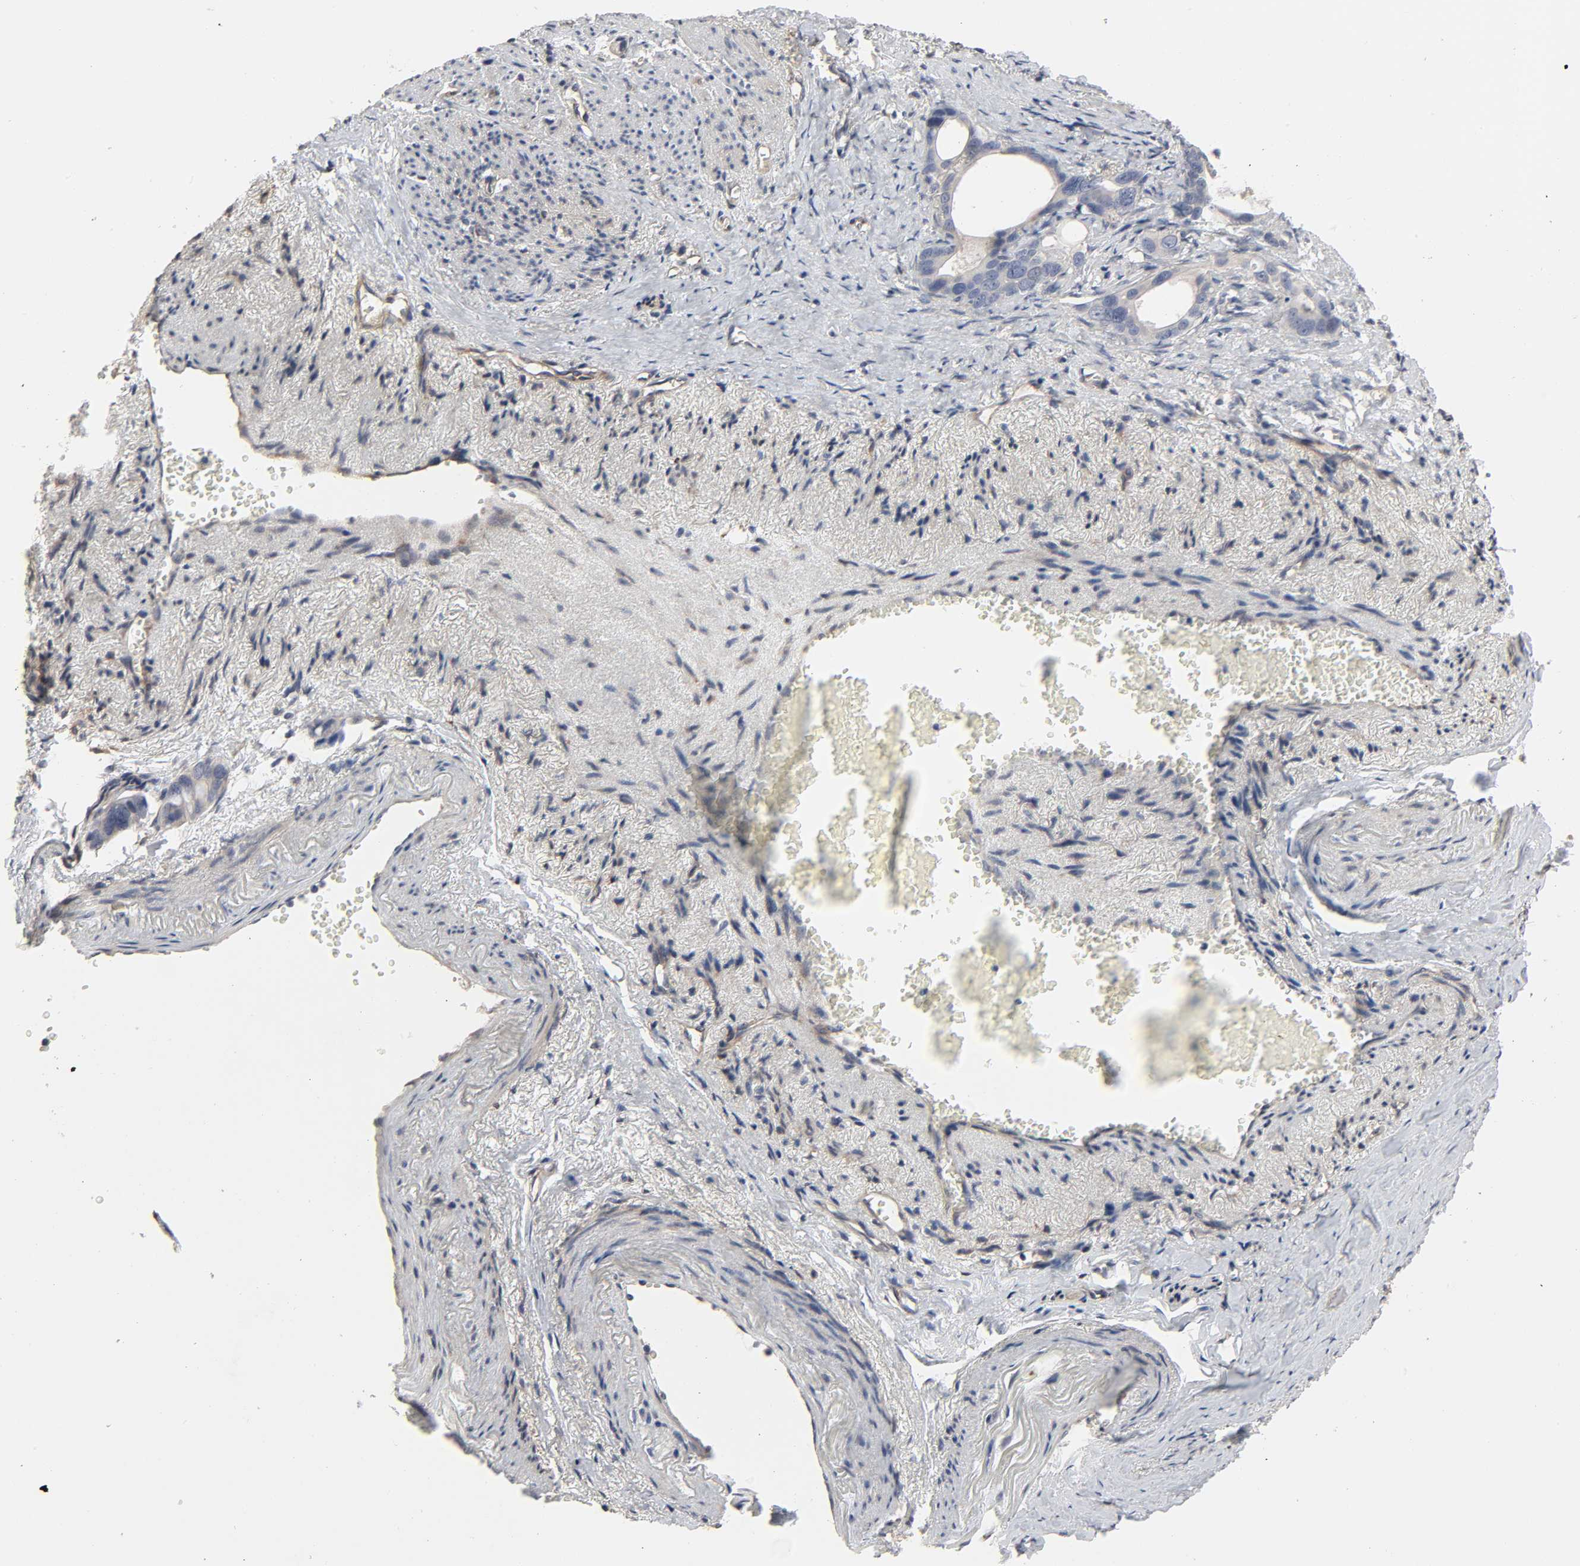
{"staining": {"intensity": "weak", "quantity": "25%-75%", "location": "cytoplasmic/membranous"}, "tissue": "stomach cancer", "cell_type": "Tumor cells", "image_type": "cancer", "snomed": [{"axis": "morphology", "description": "Adenocarcinoma, NOS"}, {"axis": "topography", "description": "Stomach"}], "caption": "A photomicrograph of stomach adenocarcinoma stained for a protein shows weak cytoplasmic/membranous brown staining in tumor cells.", "gene": "NDRG2", "patient": {"sex": "female", "age": 75}}